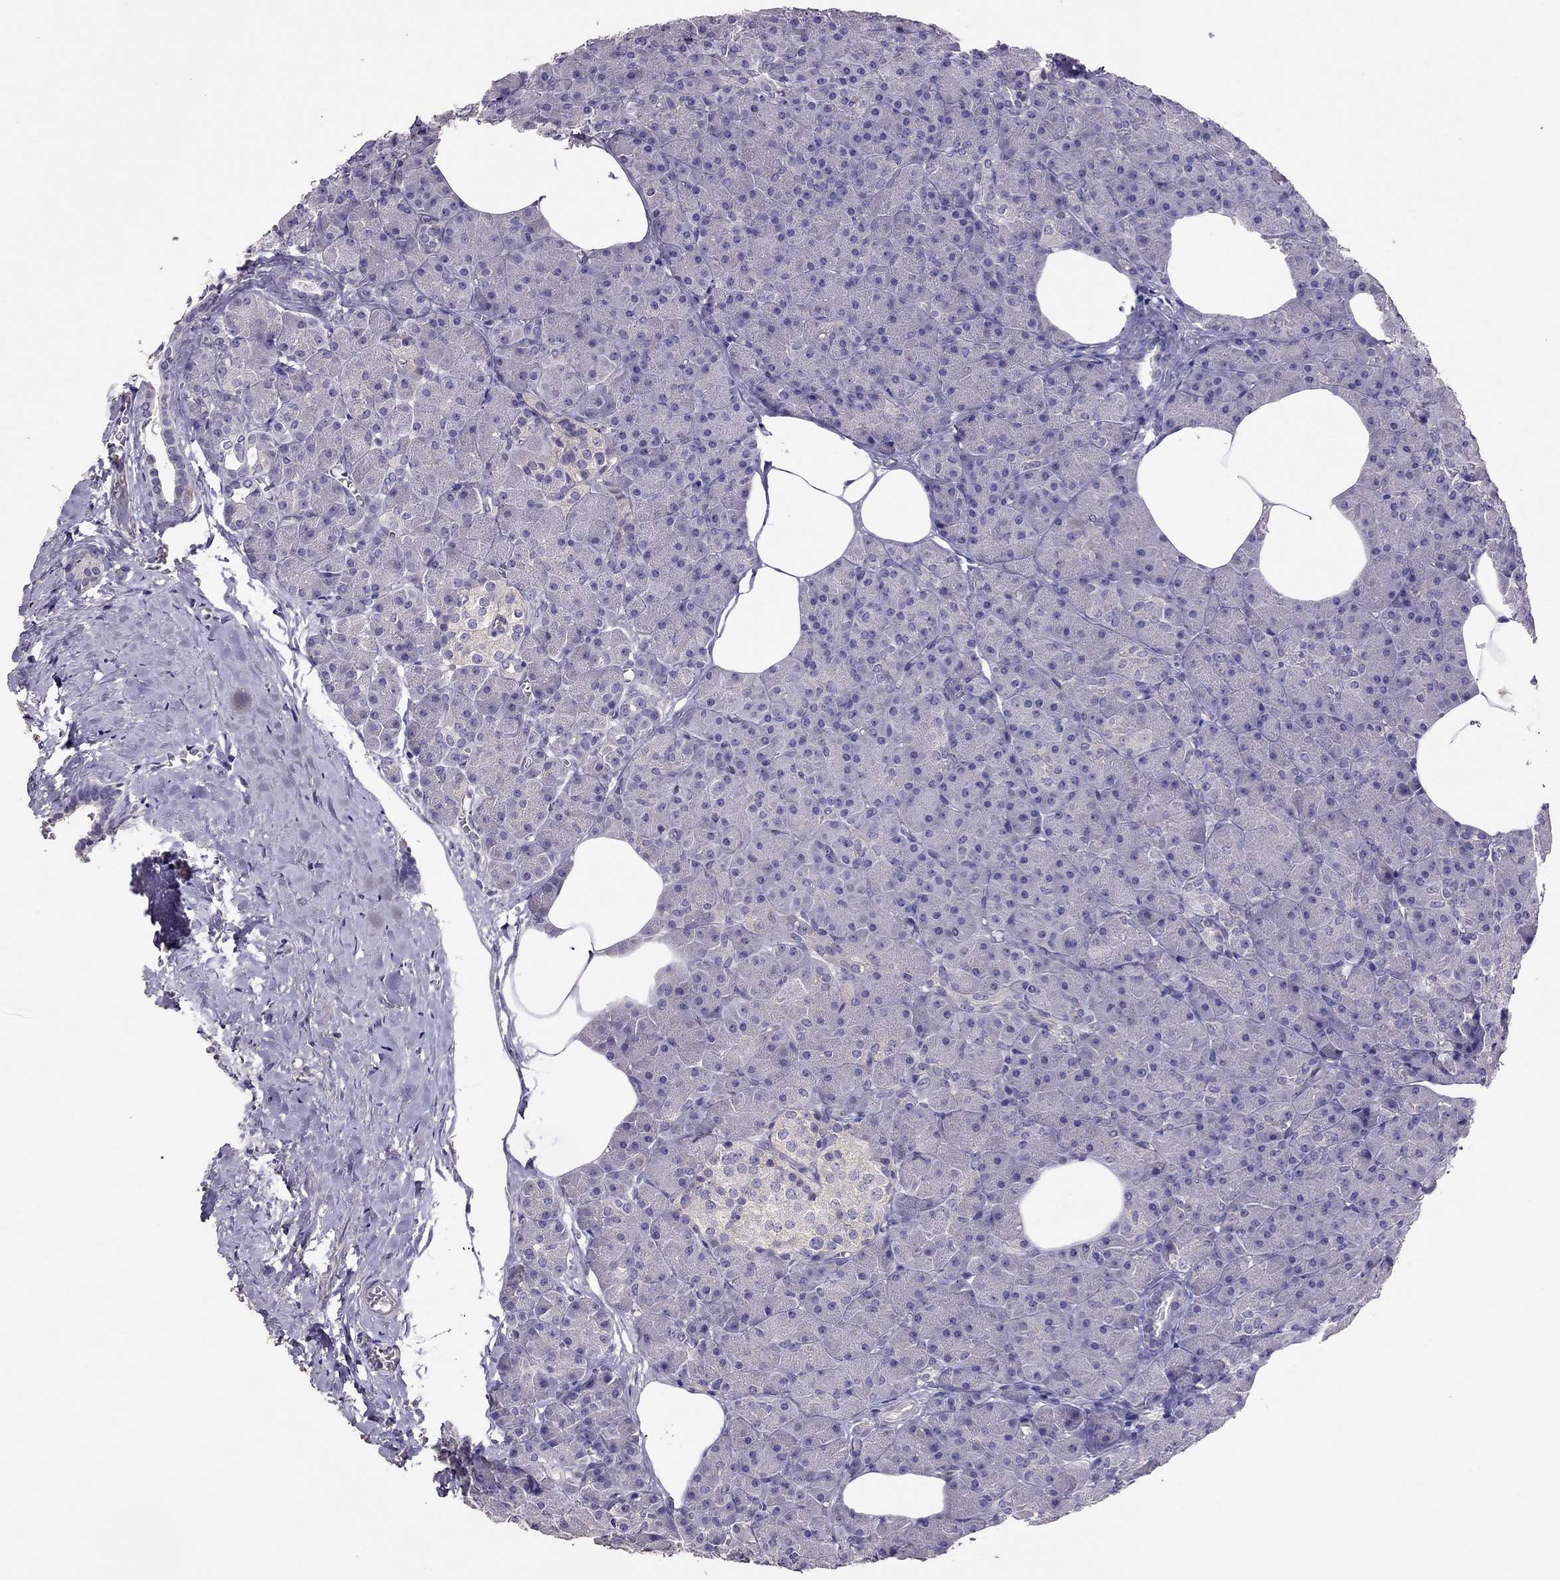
{"staining": {"intensity": "negative", "quantity": "none", "location": "none"}, "tissue": "pancreas", "cell_type": "Exocrine glandular cells", "image_type": "normal", "snomed": [{"axis": "morphology", "description": "Normal tissue, NOS"}, {"axis": "topography", "description": "Pancreas"}], "caption": "Histopathology image shows no protein staining in exocrine glandular cells of benign pancreas. The staining is performed using DAB (3,3'-diaminobenzidine) brown chromogen with nuclei counter-stained in using hematoxylin.", "gene": "LRRC46", "patient": {"sex": "female", "age": 45}}